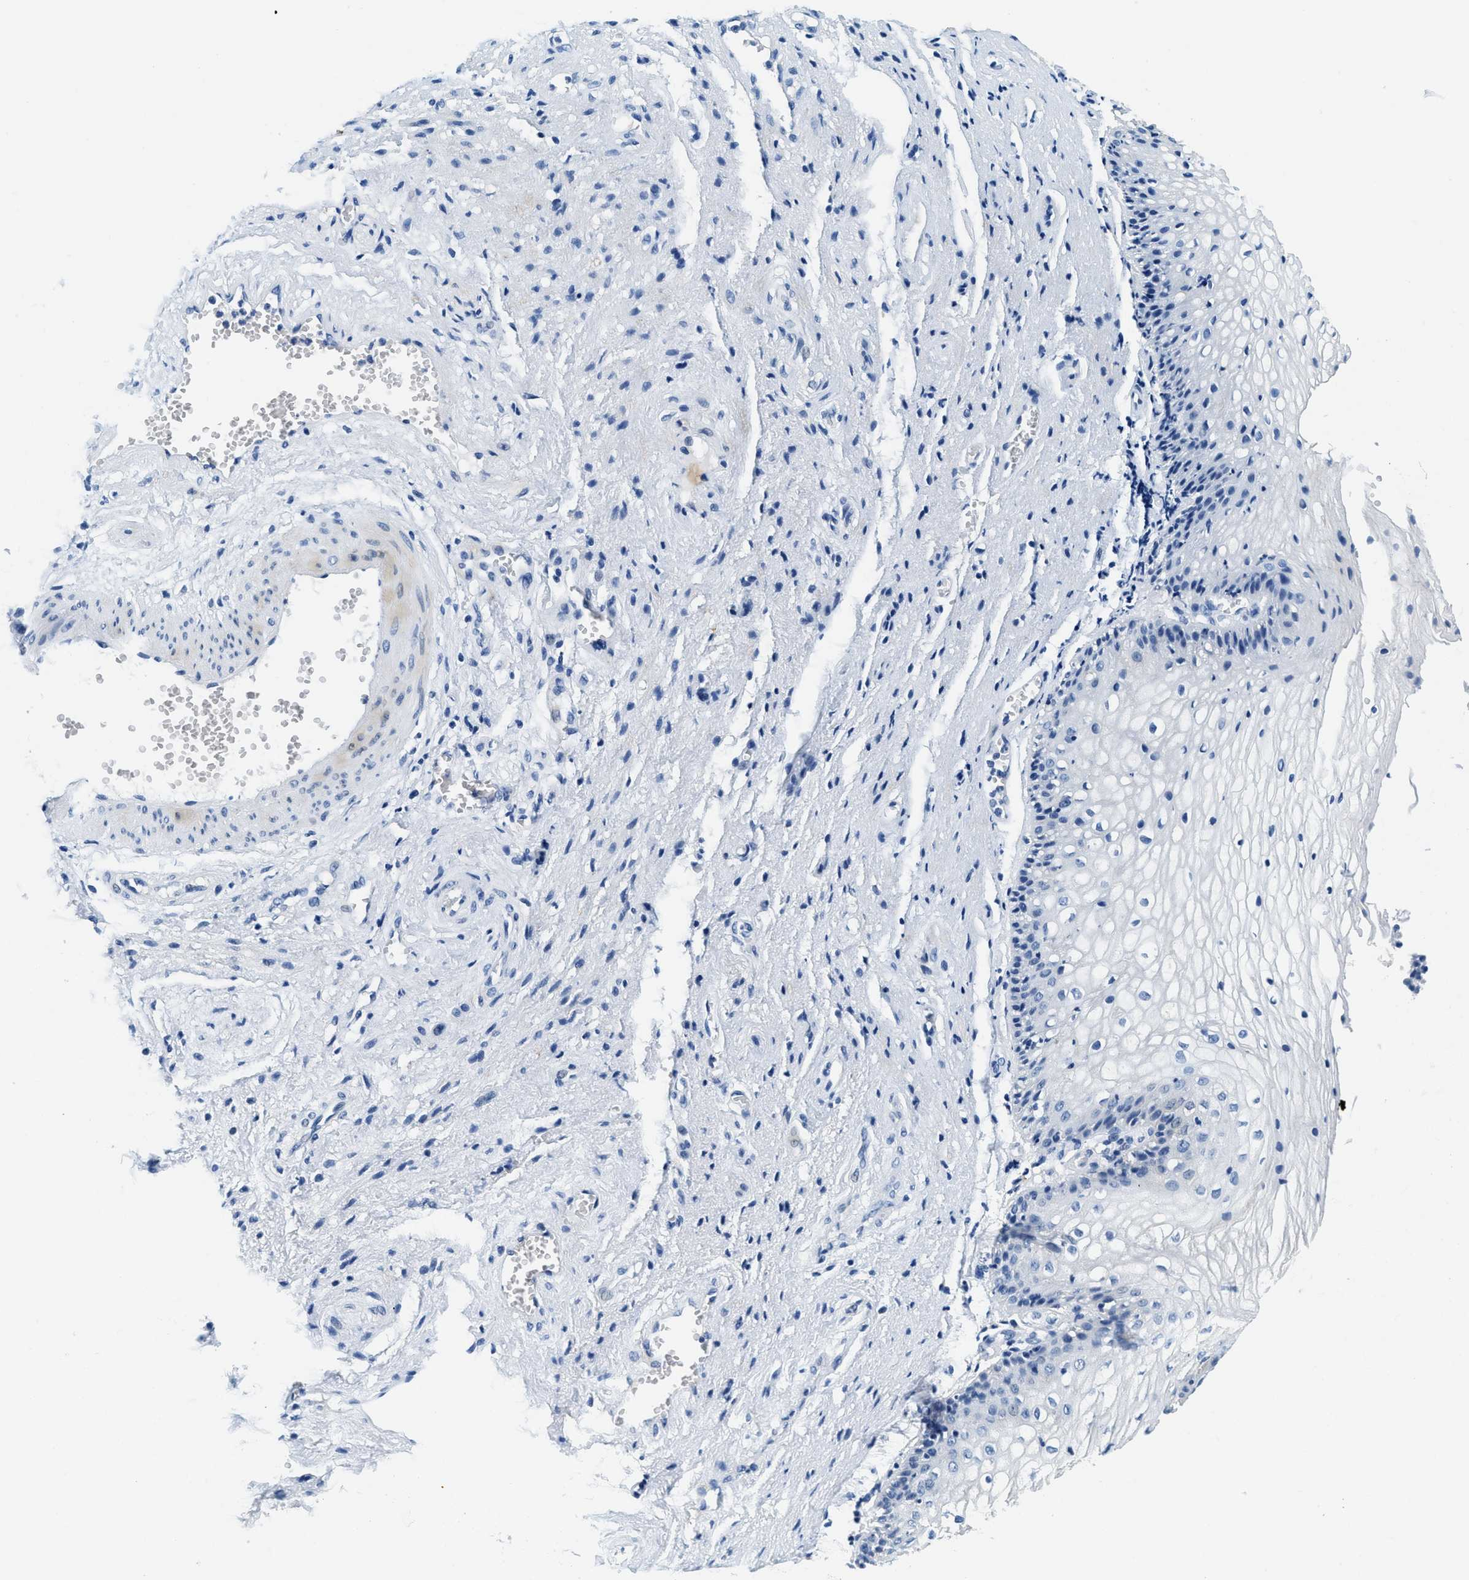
{"staining": {"intensity": "negative", "quantity": "none", "location": "none"}, "tissue": "vagina", "cell_type": "Squamous epithelial cells", "image_type": "normal", "snomed": [{"axis": "morphology", "description": "Normal tissue, NOS"}, {"axis": "topography", "description": "Vagina"}], "caption": "This is a image of IHC staining of benign vagina, which shows no staining in squamous epithelial cells.", "gene": "GSTM3", "patient": {"sex": "female", "age": 34}}